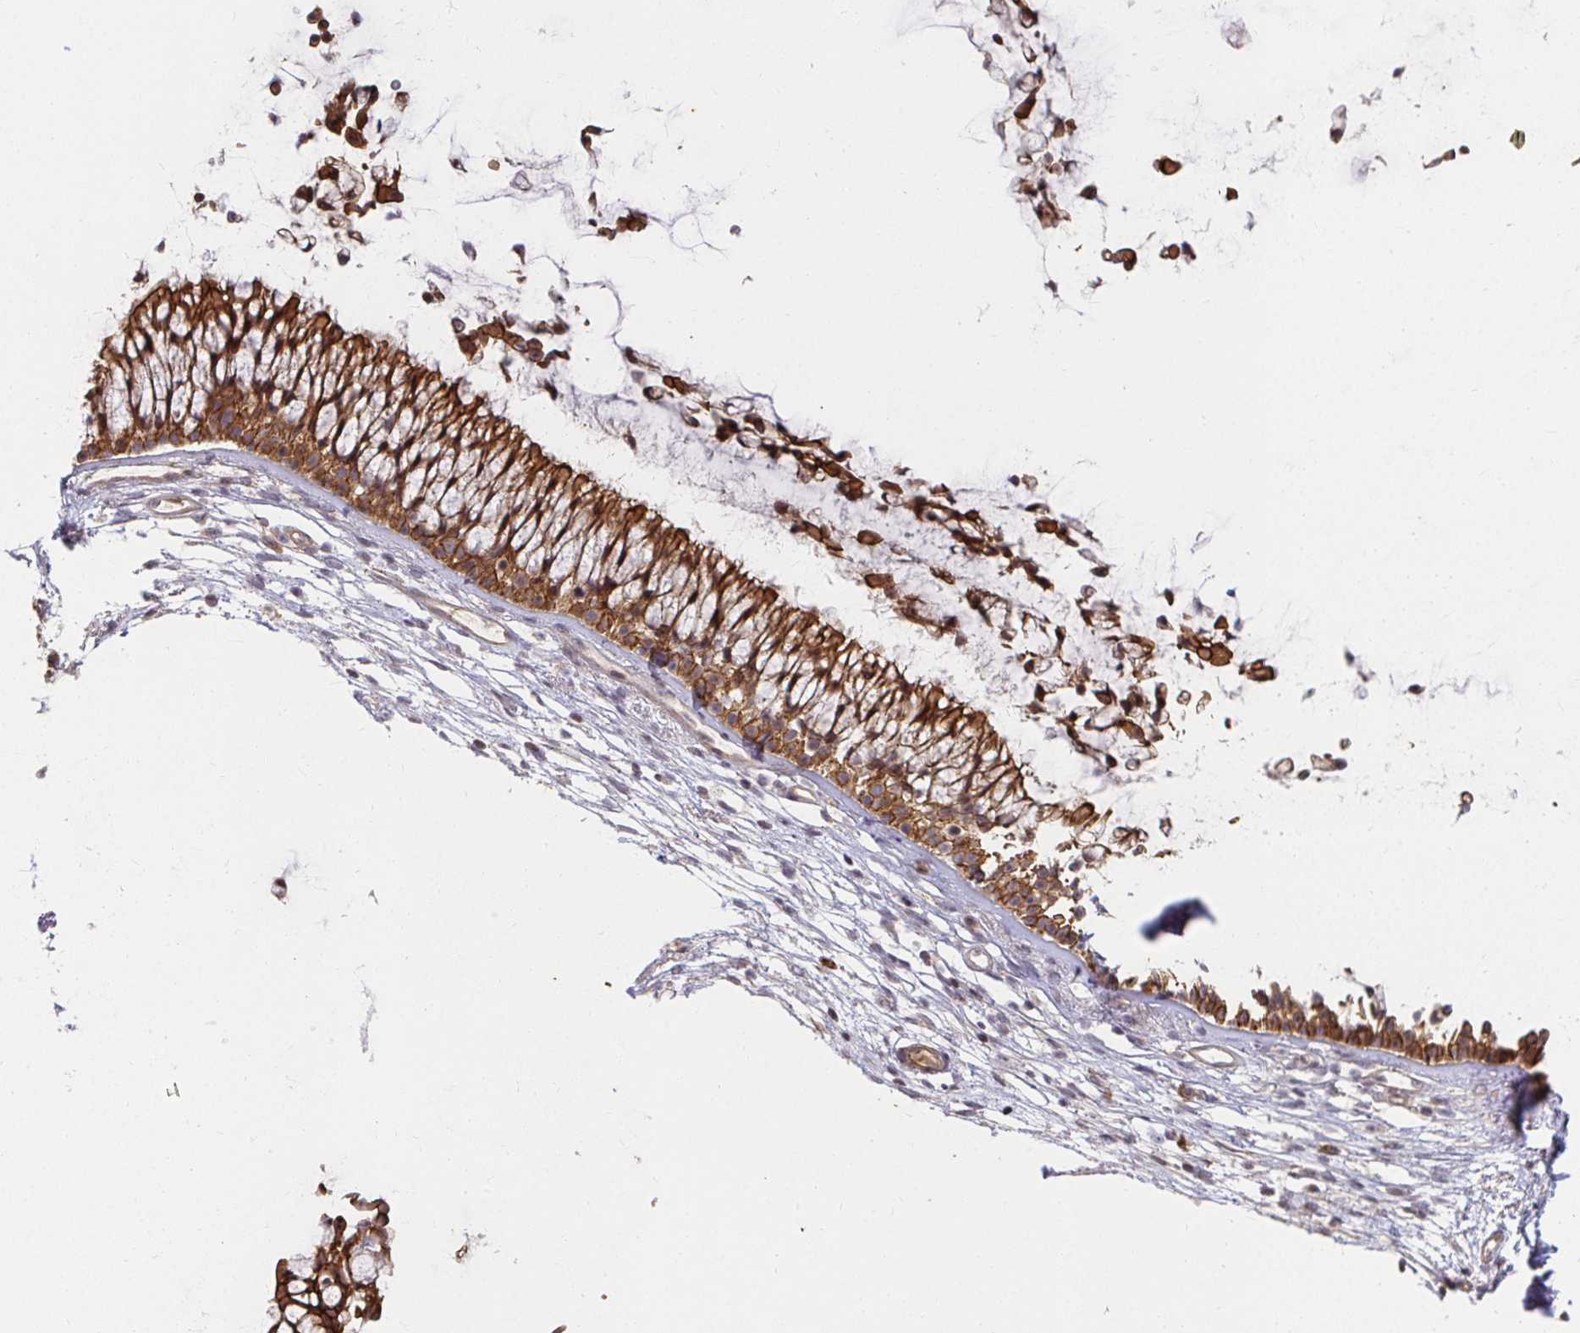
{"staining": {"intensity": "strong", "quantity": ">75%", "location": "cytoplasmic/membranous"}, "tissue": "nasopharynx", "cell_type": "Respiratory epithelial cells", "image_type": "normal", "snomed": [{"axis": "morphology", "description": "Normal tissue, NOS"}, {"axis": "topography", "description": "Nasopharynx"}], "caption": "This is a photomicrograph of immunohistochemistry staining of unremarkable nasopharynx, which shows strong positivity in the cytoplasmic/membranous of respiratory epithelial cells.", "gene": "ANK3", "patient": {"sex": "female", "age": 75}}